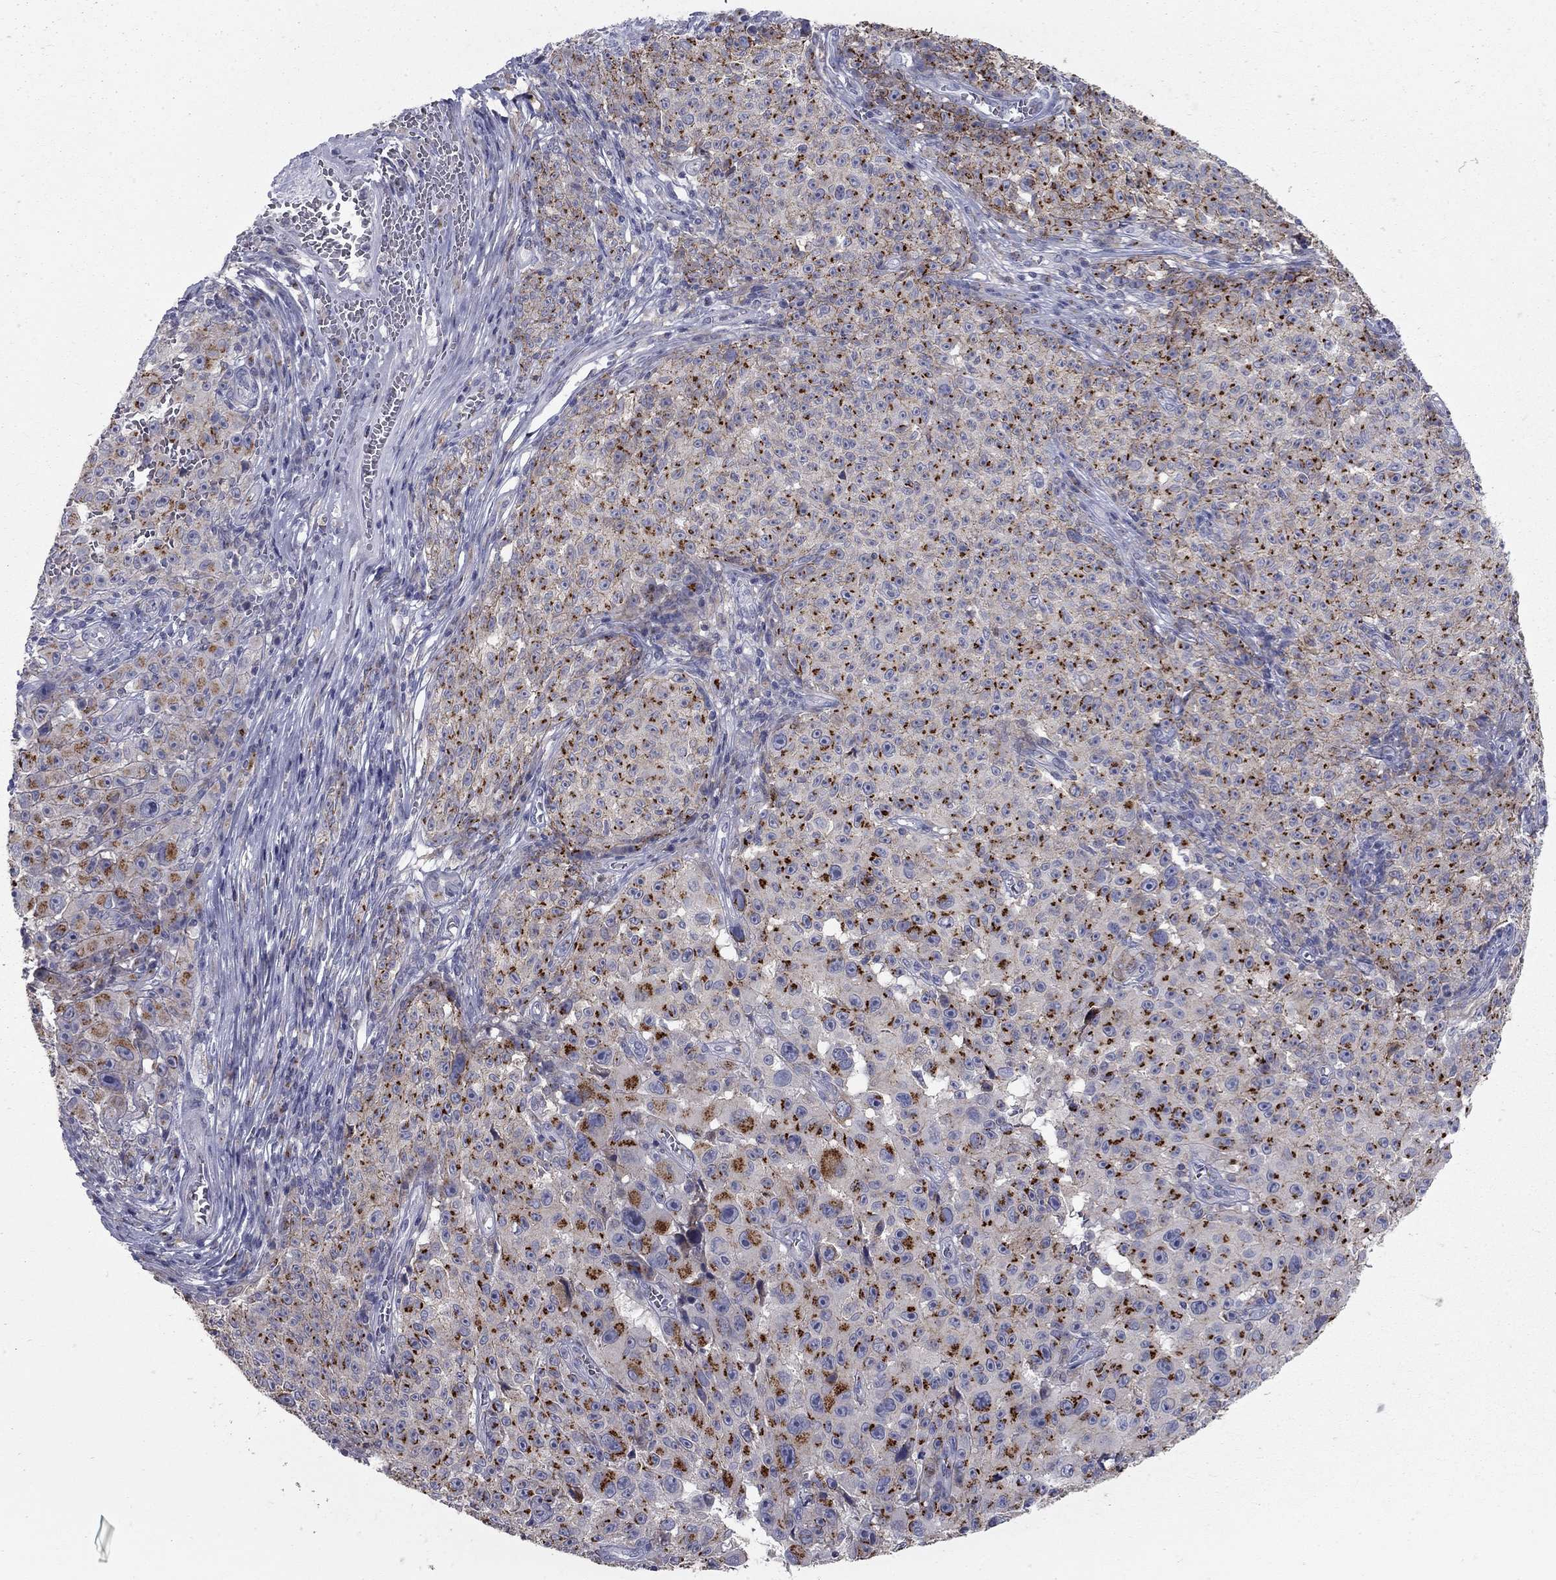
{"staining": {"intensity": "strong", "quantity": ">75%", "location": "cytoplasmic/membranous"}, "tissue": "melanoma", "cell_type": "Tumor cells", "image_type": "cancer", "snomed": [{"axis": "morphology", "description": "Malignant melanoma, NOS"}, {"axis": "topography", "description": "Skin"}], "caption": "Protein staining reveals strong cytoplasmic/membranous expression in approximately >75% of tumor cells in melanoma.", "gene": "KIAA0319L", "patient": {"sex": "female", "age": 82}}